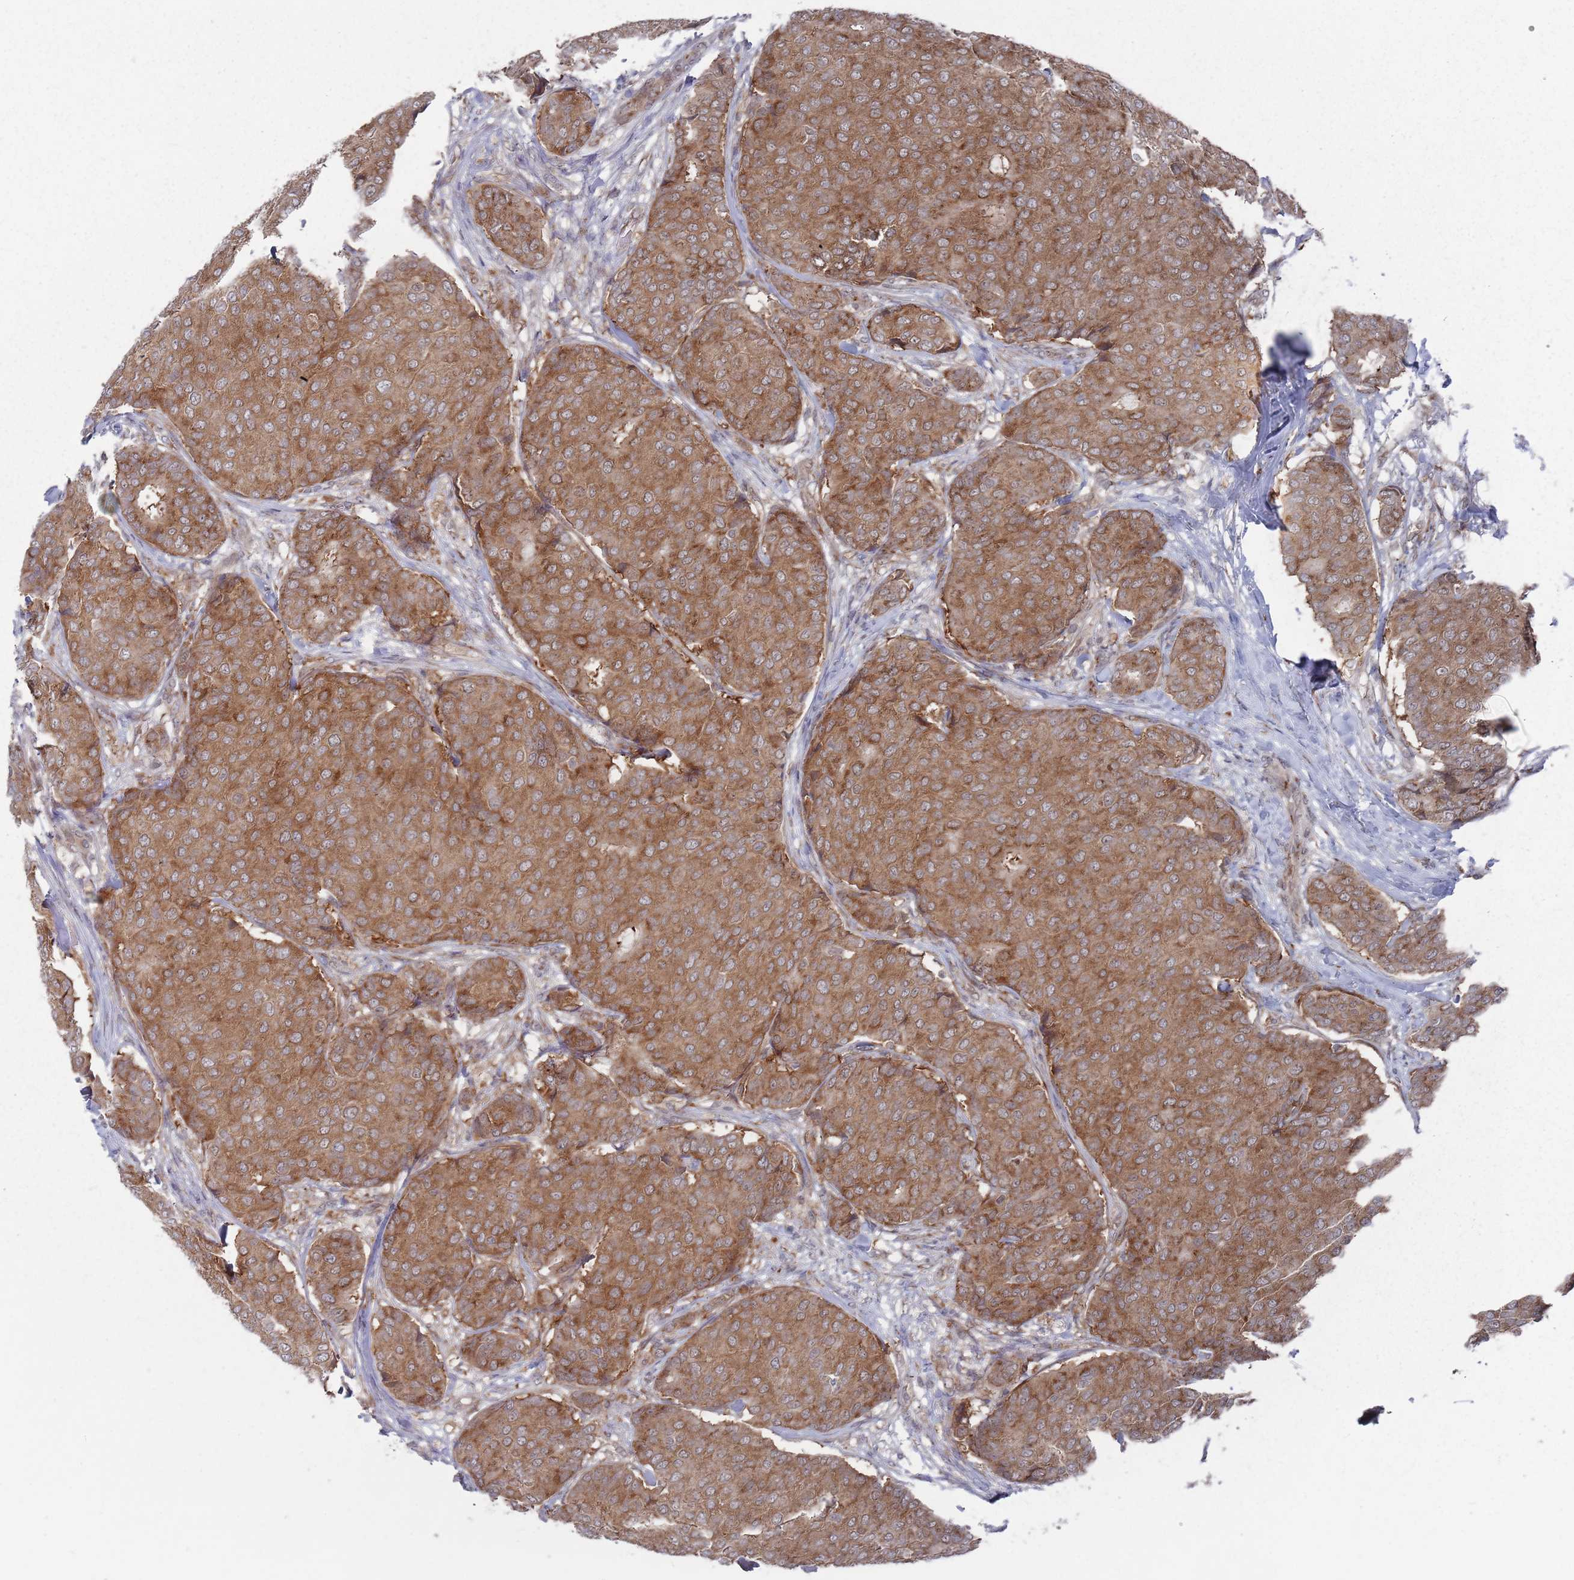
{"staining": {"intensity": "moderate", "quantity": ">75%", "location": "cytoplasmic/membranous"}, "tissue": "breast cancer", "cell_type": "Tumor cells", "image_type": "cancer", "snomed": [{"axis": "morphology", "description": "Duct carcinoma"}, {"axis": "topography", "description": "Breast"}], "caption": "A micrograph showing moderate cytoplasmic/membranous positivity in approximately >75% of tumor cells in breast cancer (invasive ductal carcinoma), as visualized by brown immunohistochemical staining.", "gene": "FMO4", "patient": {"sex": "female", "age": 75}}